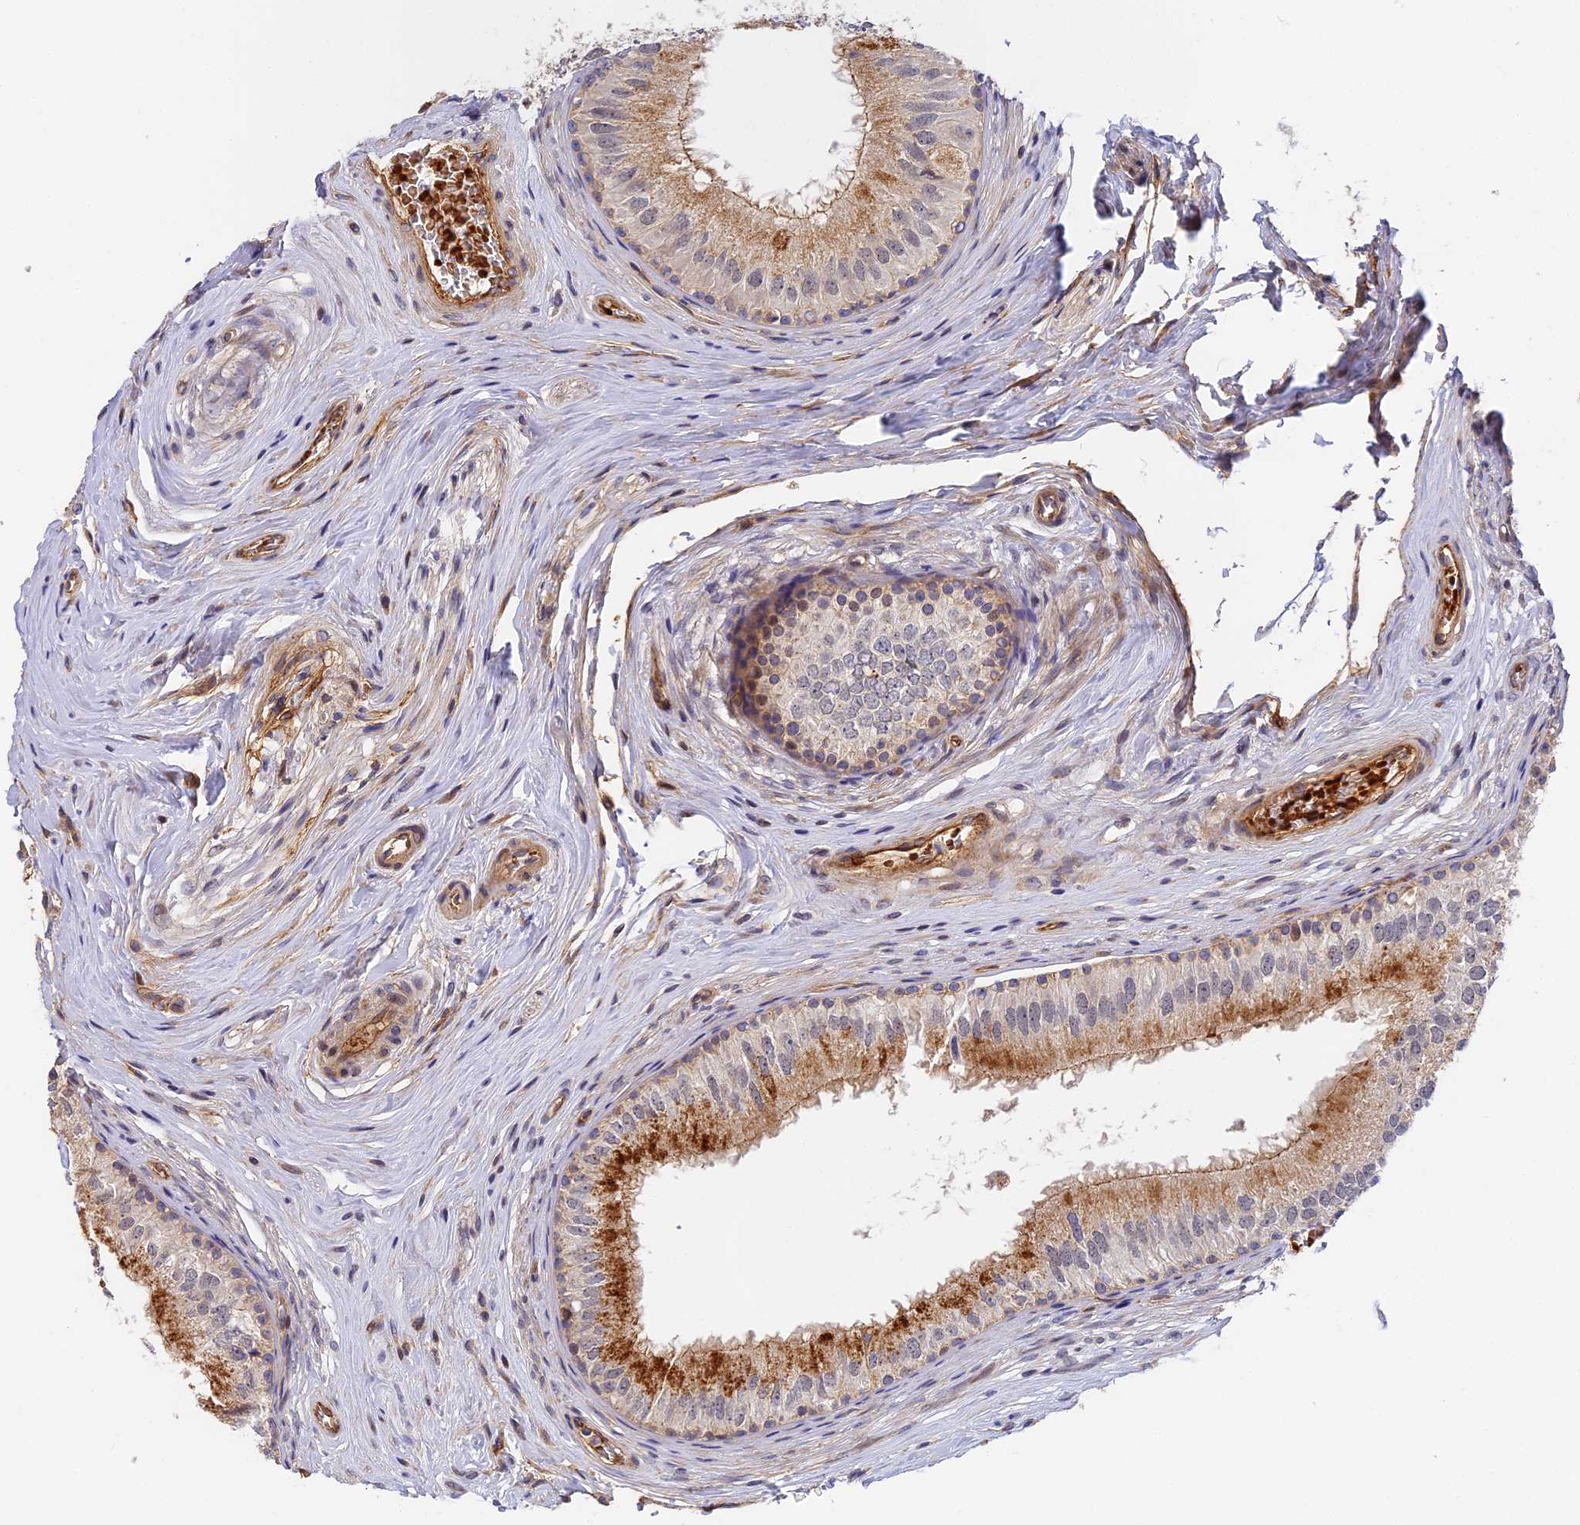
{"staining": {"intensity": "moderate", "quantity": "25%-75%", "location": "cytoplasmic/membranous"}, "tissue": "epididymis", "cell_type": "Glandular cells", "image_type": "normal", "snomed": [{"axis": "morphology", "description": "Normal tissue, NOS"}, {"axis": "topography", "description": "Epididymis"}], "caption": "The photomicrograph exhibits staining of normal epididymis, revealing moderate cytoplasmic/membranous protein staining (brown color) within glandular cells.", "gene": "MISP3", "patient": {"sex": "male", "age": 33}}